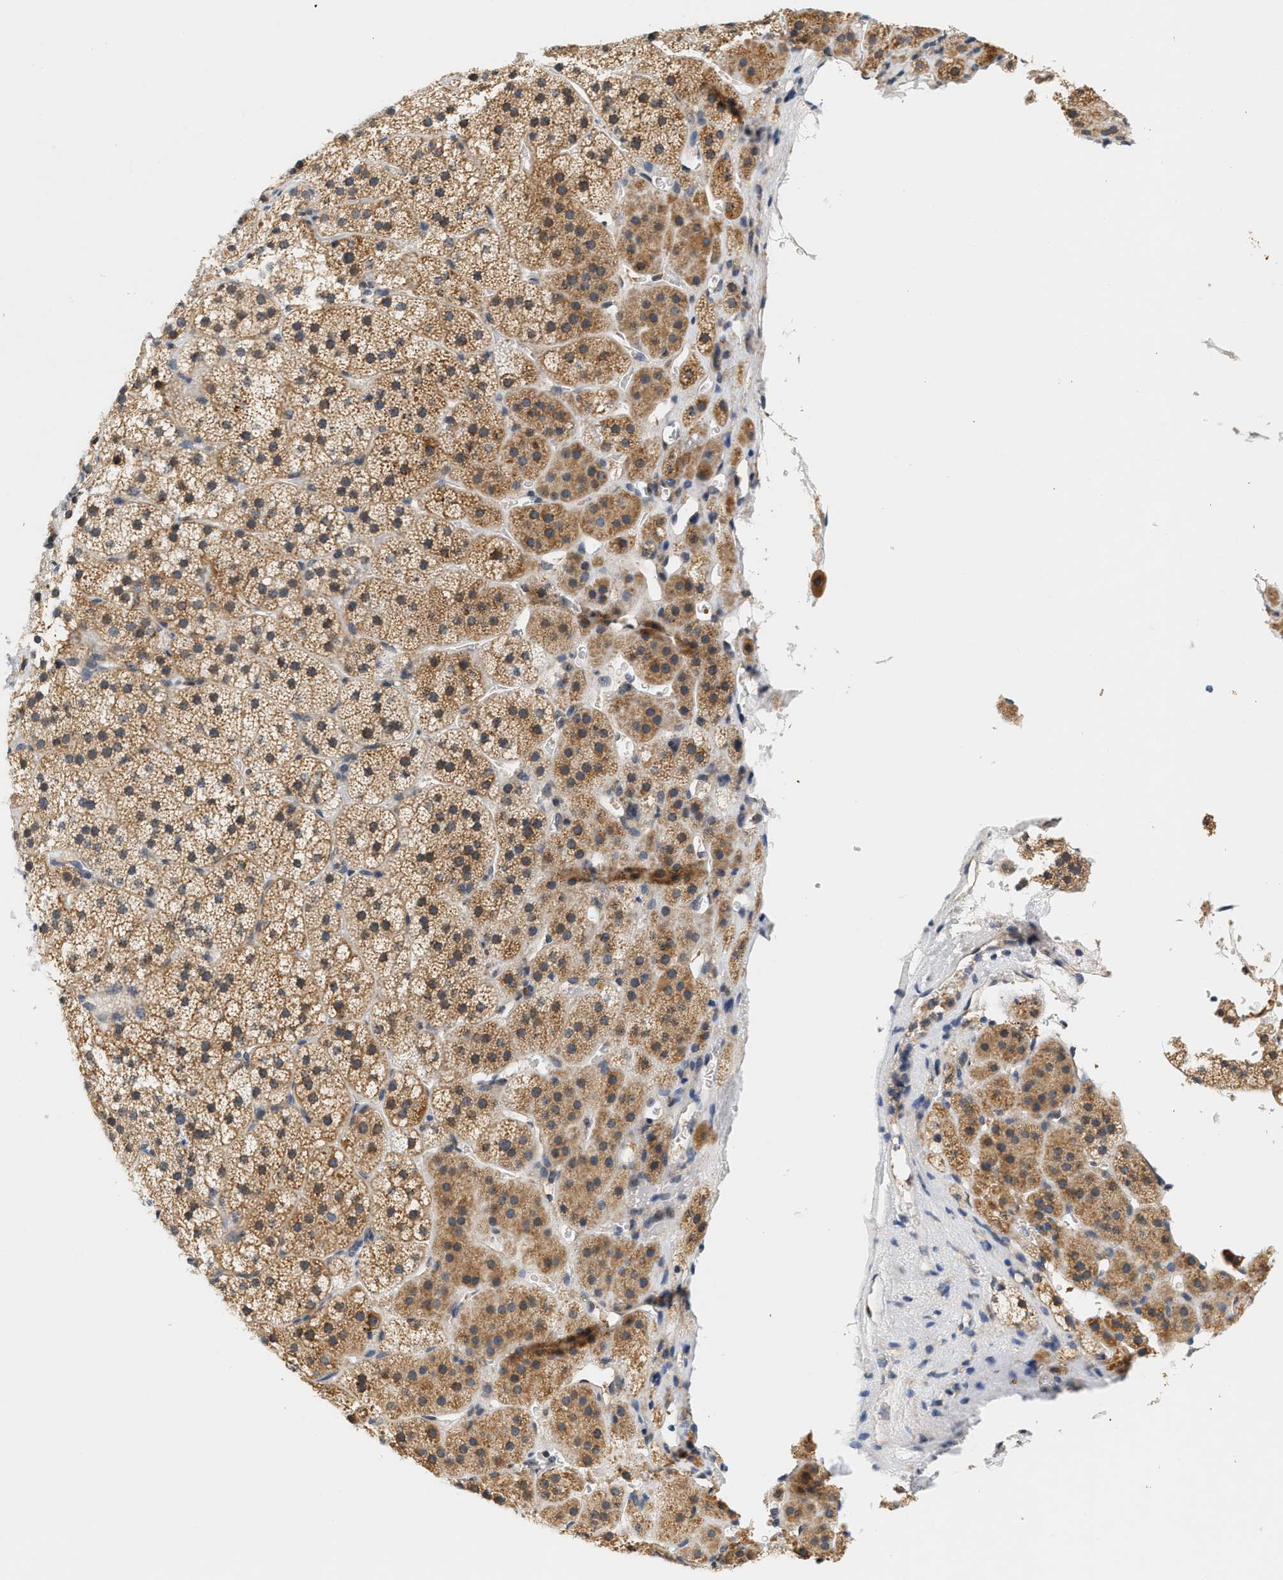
{"staining": {"intensity": "moderate", "quantity": ">75%", "location": "cytoplasmic/membranous"}, "tissue": "adrenal gland", "cell_type": "Glandular cells", "image_type": "normal", "snomed": [{"axis": "morphology", "description": "Normal tissue, NOS"}, {"axis": "topography", "description": "Adrenal gland"}], "caption": "Immunohistochemical staining of unremarkable adrenal gland shows >75% levels of moderate cytoplasmic/membranous protein staining in approximately >75% of glandular cells. (Stains: DAB (3,3'-diaminobenzidine) in brown, nuclei in blue, Microscopy: brightfield microscopy at high magnification).", "gene": "GIGYF1", "patient": {"sex": "female", "age": 44}}